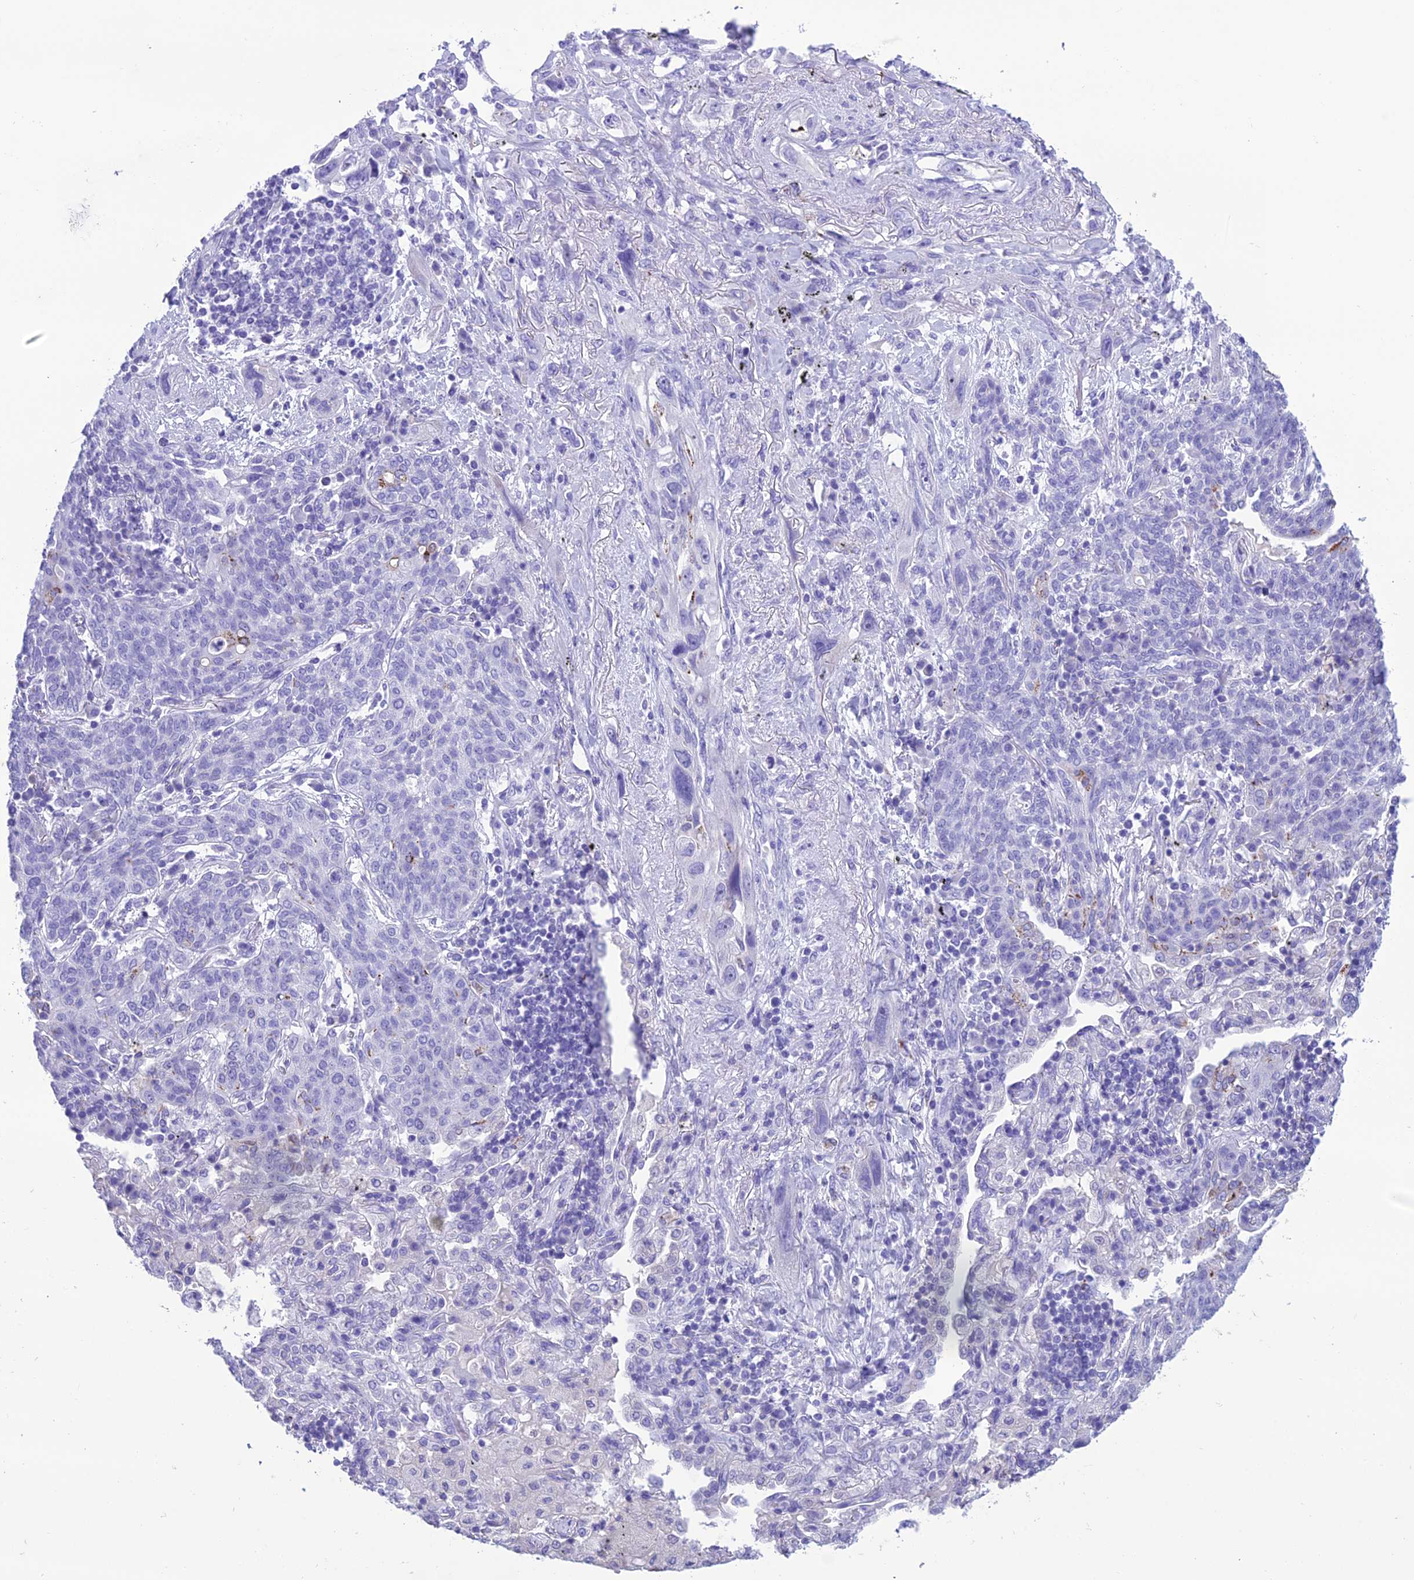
{"staining": {"intensity": "negative", "quantity": "none", "location": "none"}, "tissue": "lung cancer", "cell_type": "Tumor cells", "image_type": "cancer", "snomed": [{"axis": "morphology", "description": "Squamous cell carcinoma, NOS"}, {"axis": "topography", "description": "Lung"}], "caption": "Protein analysis of lung cancer exhibits no significant positivity in tumor cells.", "gene": "TRAM1L1", "patient": {"sex": "female", "age": 70}}